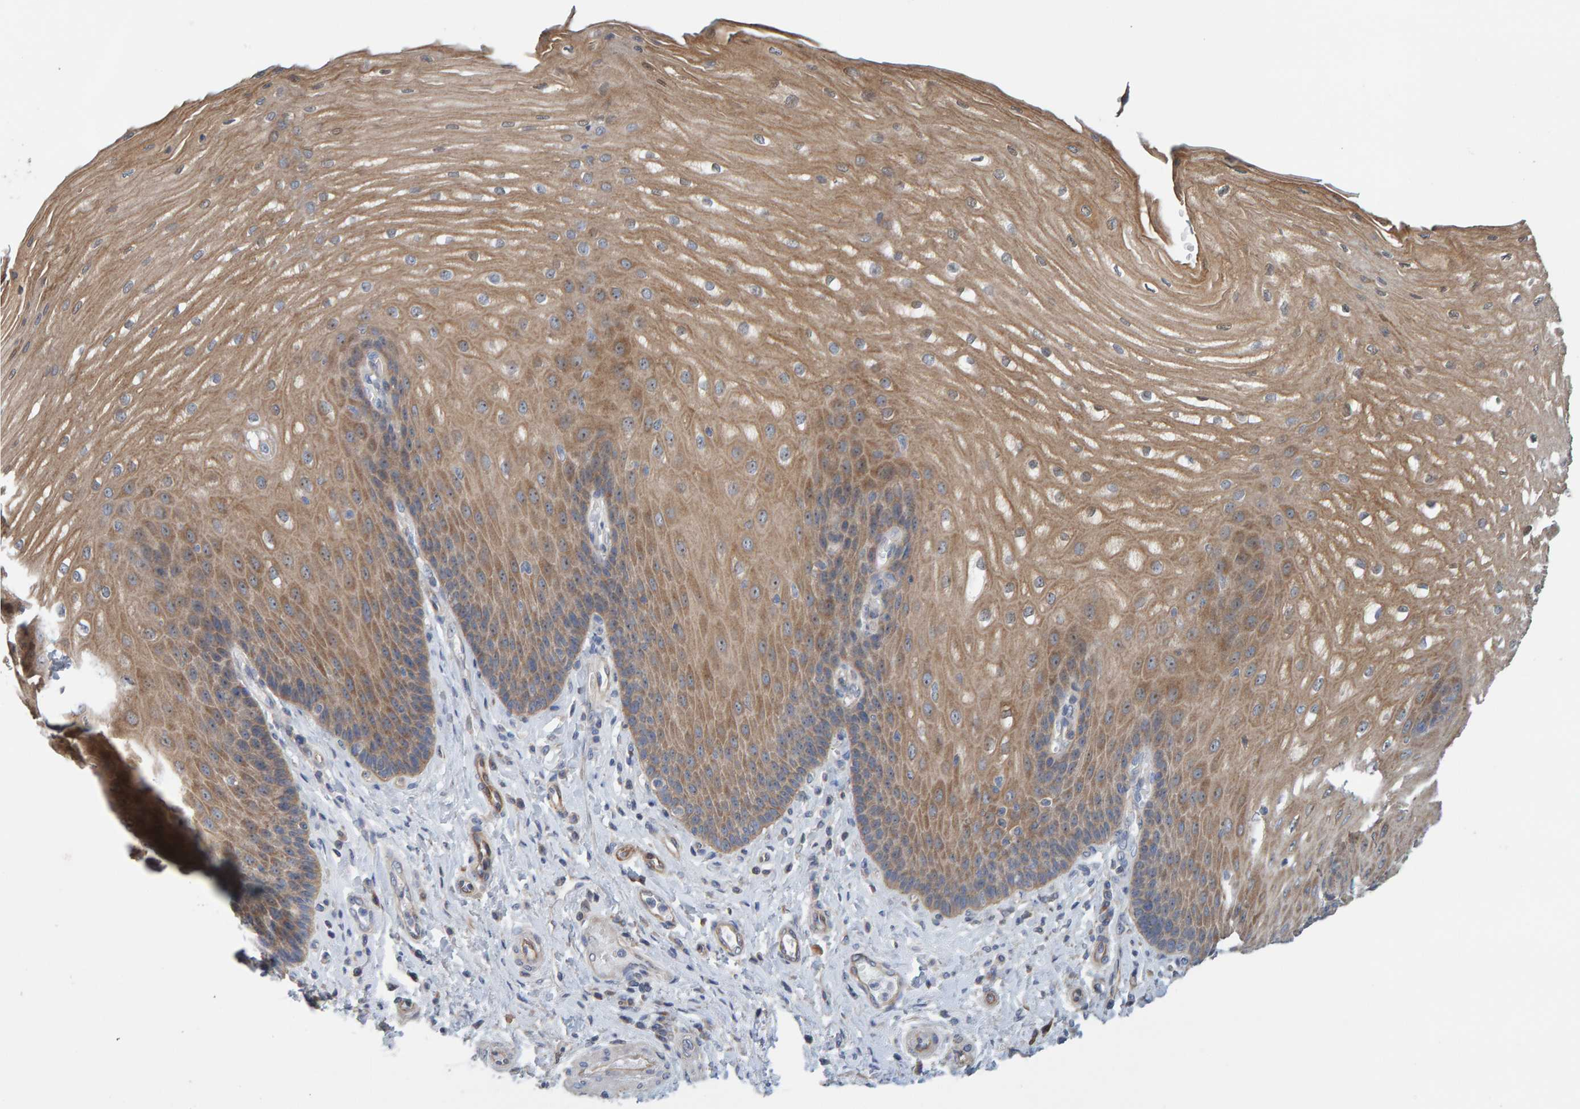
{"staining": {"intensity": "moderate", "quantity": ">75%", "location": "cytoplasmic/membranous"}, "tissue": "esophagus", "cell_type": "Squamous epithelial cells", "image_type": "normal", "snomed": [{"axis": "morphology", "description": "Normal tissue, NOS"}, {"axis": "topography", "description": "Esophagus"}], "caption": "Approximately >75% of squamous epithelial cells in unremarkable esophagus reveal moderate cytoplasmic/membranous protein positivity as visualized by brown immunohistochemical staining.", "gene": "CCM2", "patient": {"sex": "male", "age": 54}}